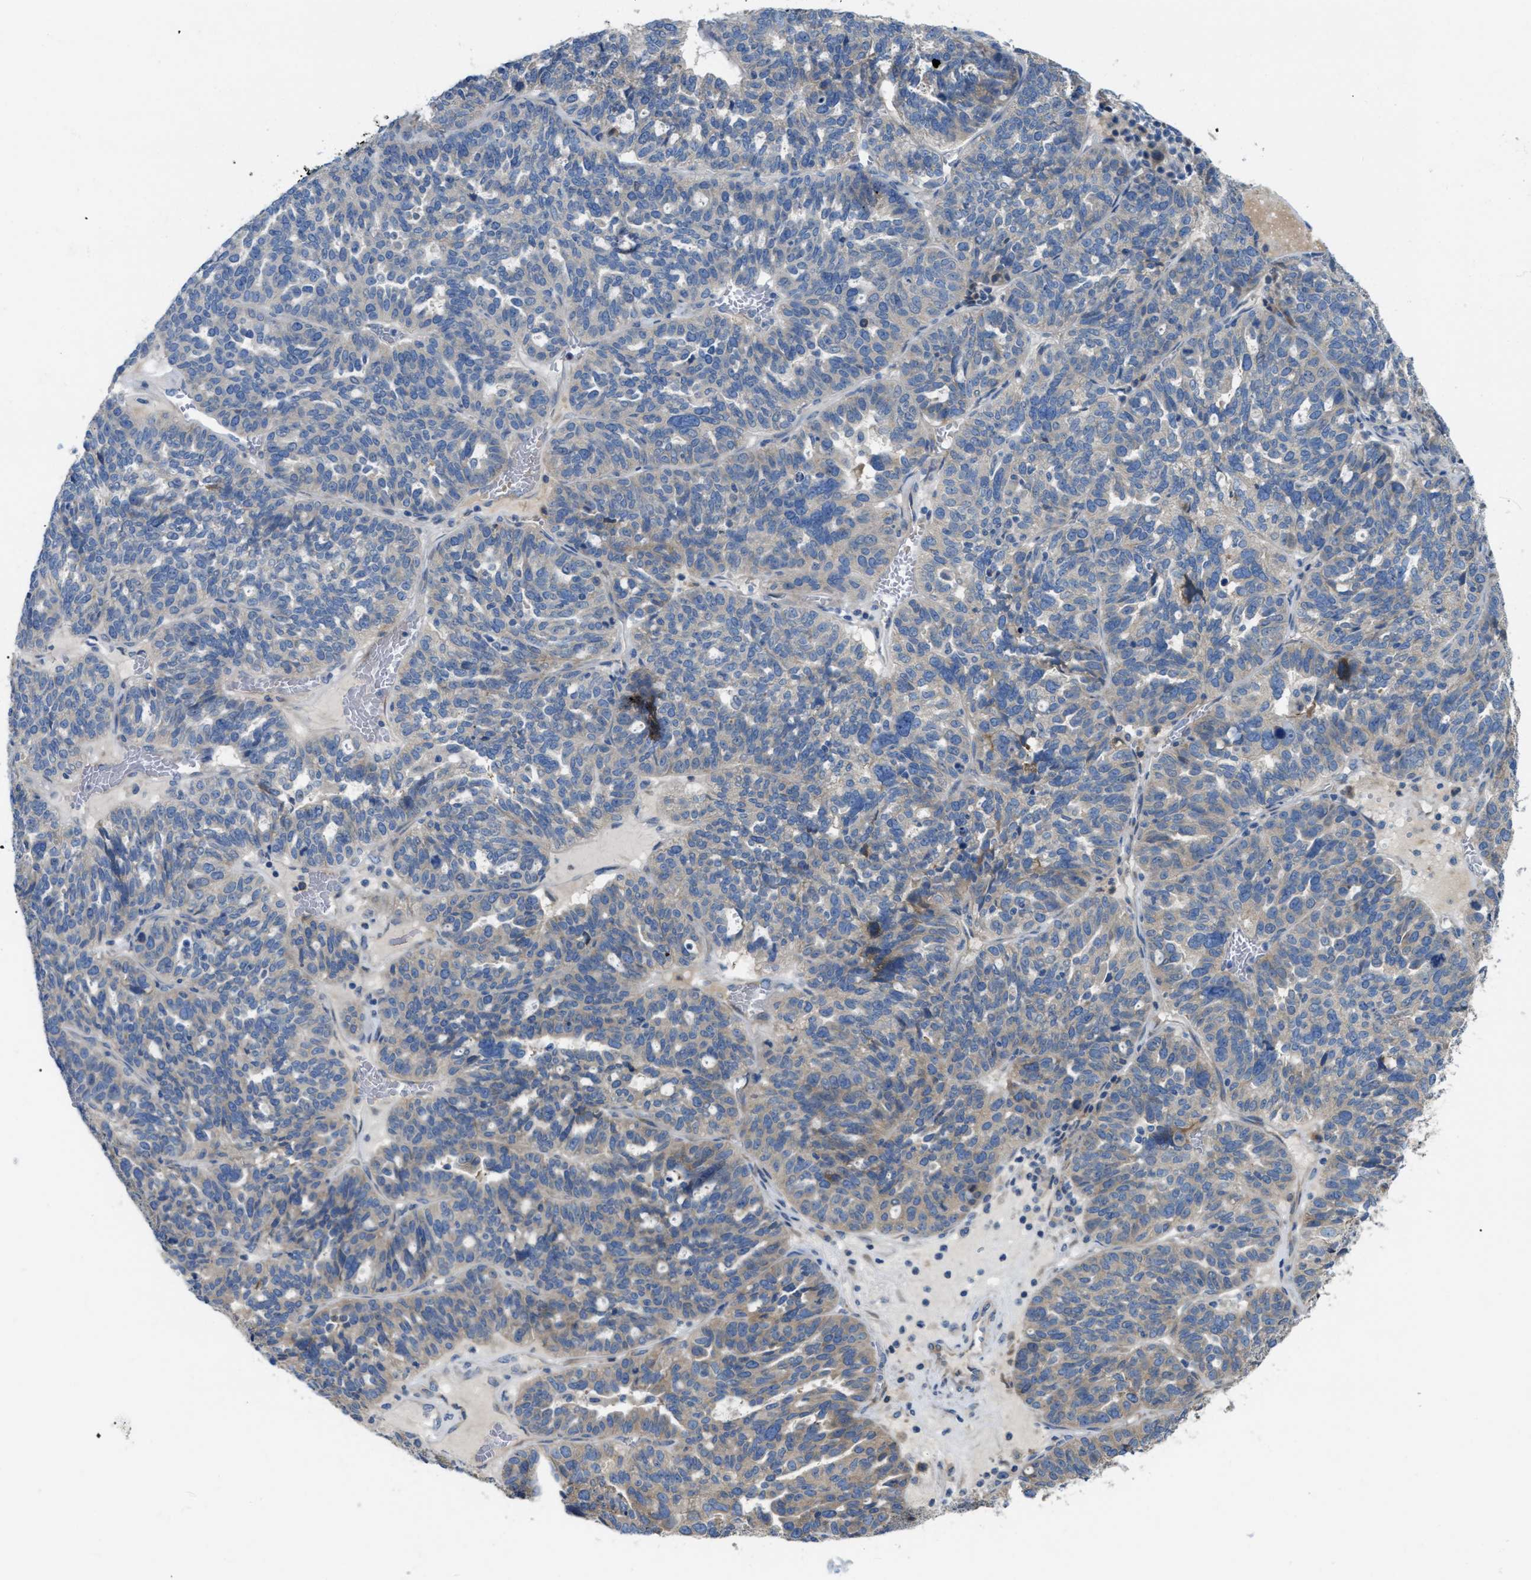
{"staining": {"intensity": "weak", "quantity": "<25%", "location": "cytoplasmic/membranous"}, "tissue": "ovarian cancer", "cell_type": "Tumor cells", "image_type": "cancer", "snomed": [{"axis": "morphology", "description": "Cystadenocarcinoma, serous, NOS"}, {"axis": "topography", "description": "Ovary"}], "caption": "Human ovarian cancer stained for a protein using immunohistochemistry displays no expression in tumor cells.", "gene": "DHX58", "patient": {"sex": "female", "age": 59}}